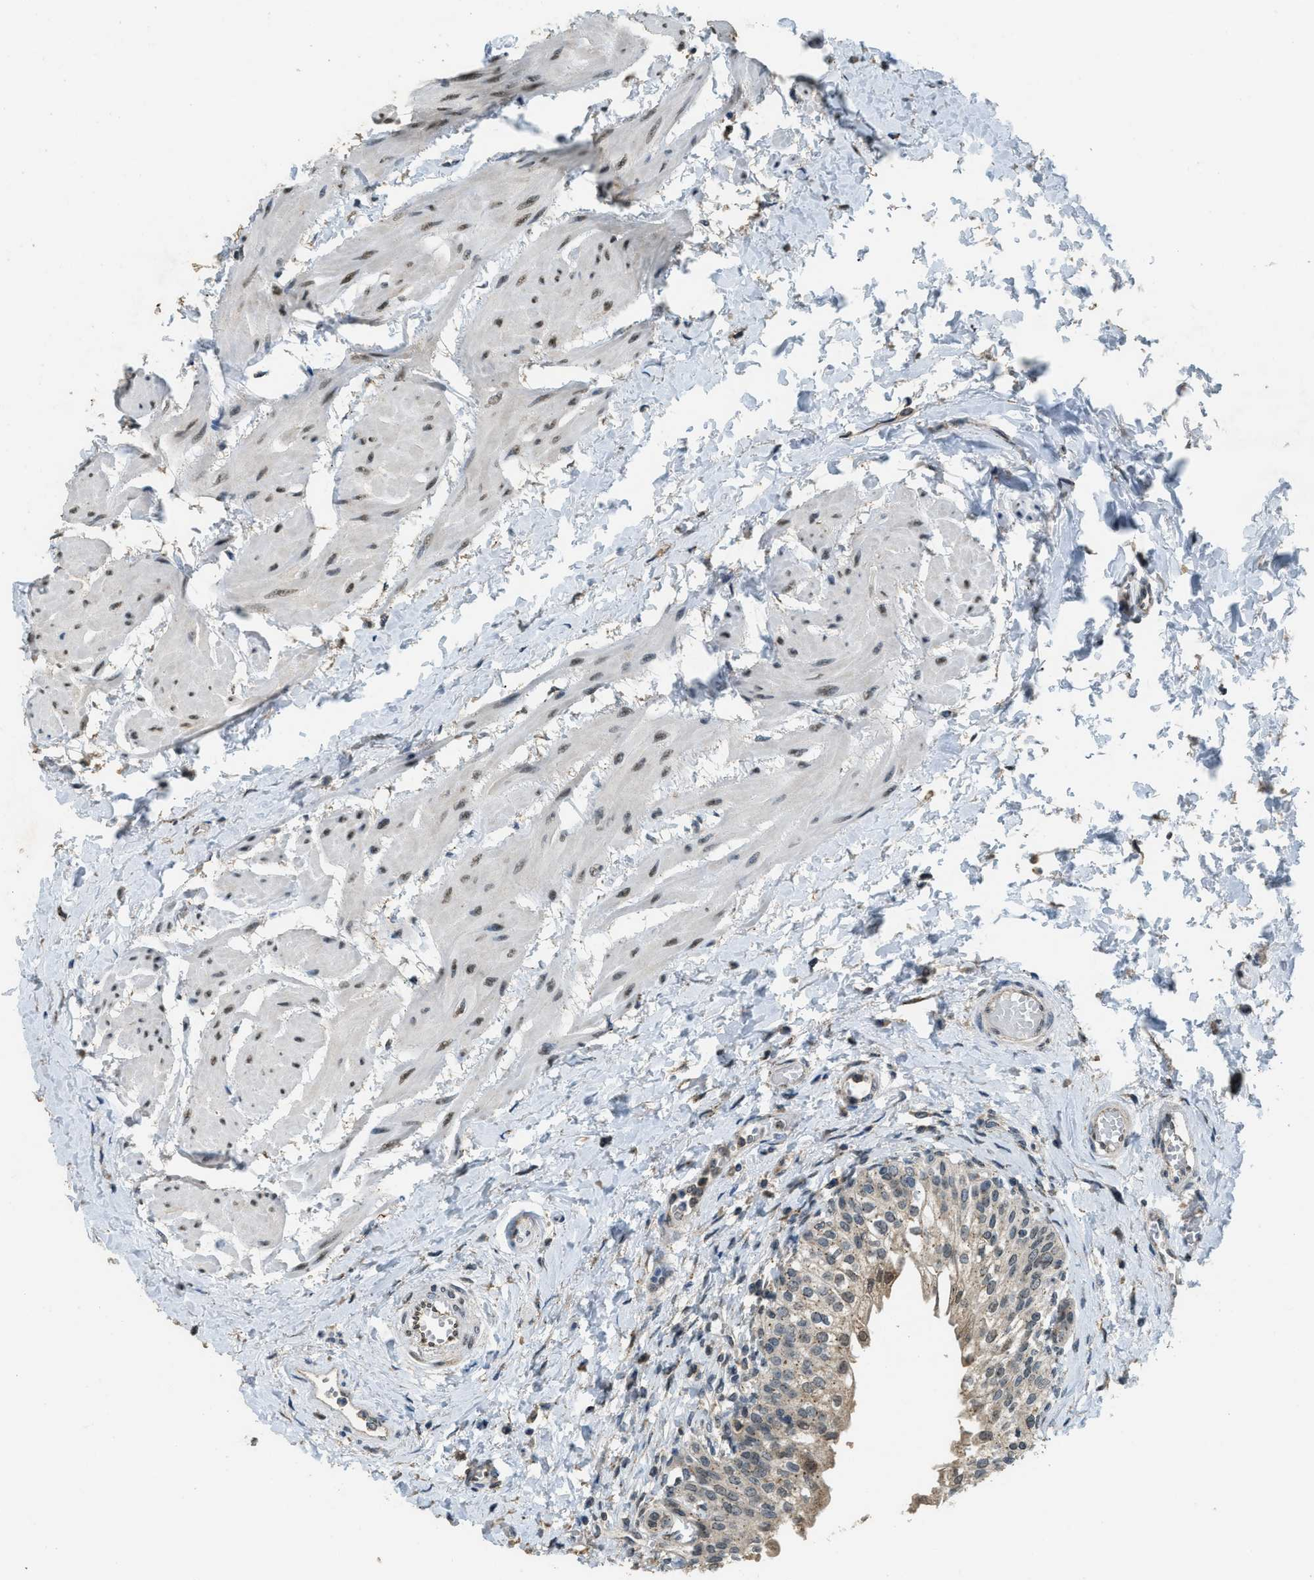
{"staining": {"intensity": "moderate", "quantity": ">75%", "location": "cytoplasmic/membranous"}, "tissue": "urinary bladder", "cell_type": "Urothelial cells", "image_type": "normal", "snomed": [{"axis": "morphology", "description": "Normal tissue, NOS"}, {"axis": "topography", "description": "Urinary bladder"}], "caption": "An immunohistochemistry (IHC) micrograph of benign tissue is shown. Protein staining in brown labels moderate cytoplasmic/membranous positivity in urinary bladder within urothelial cells.", "gene": "IPO7", "patient": {"sex": "male", "age": 55}}